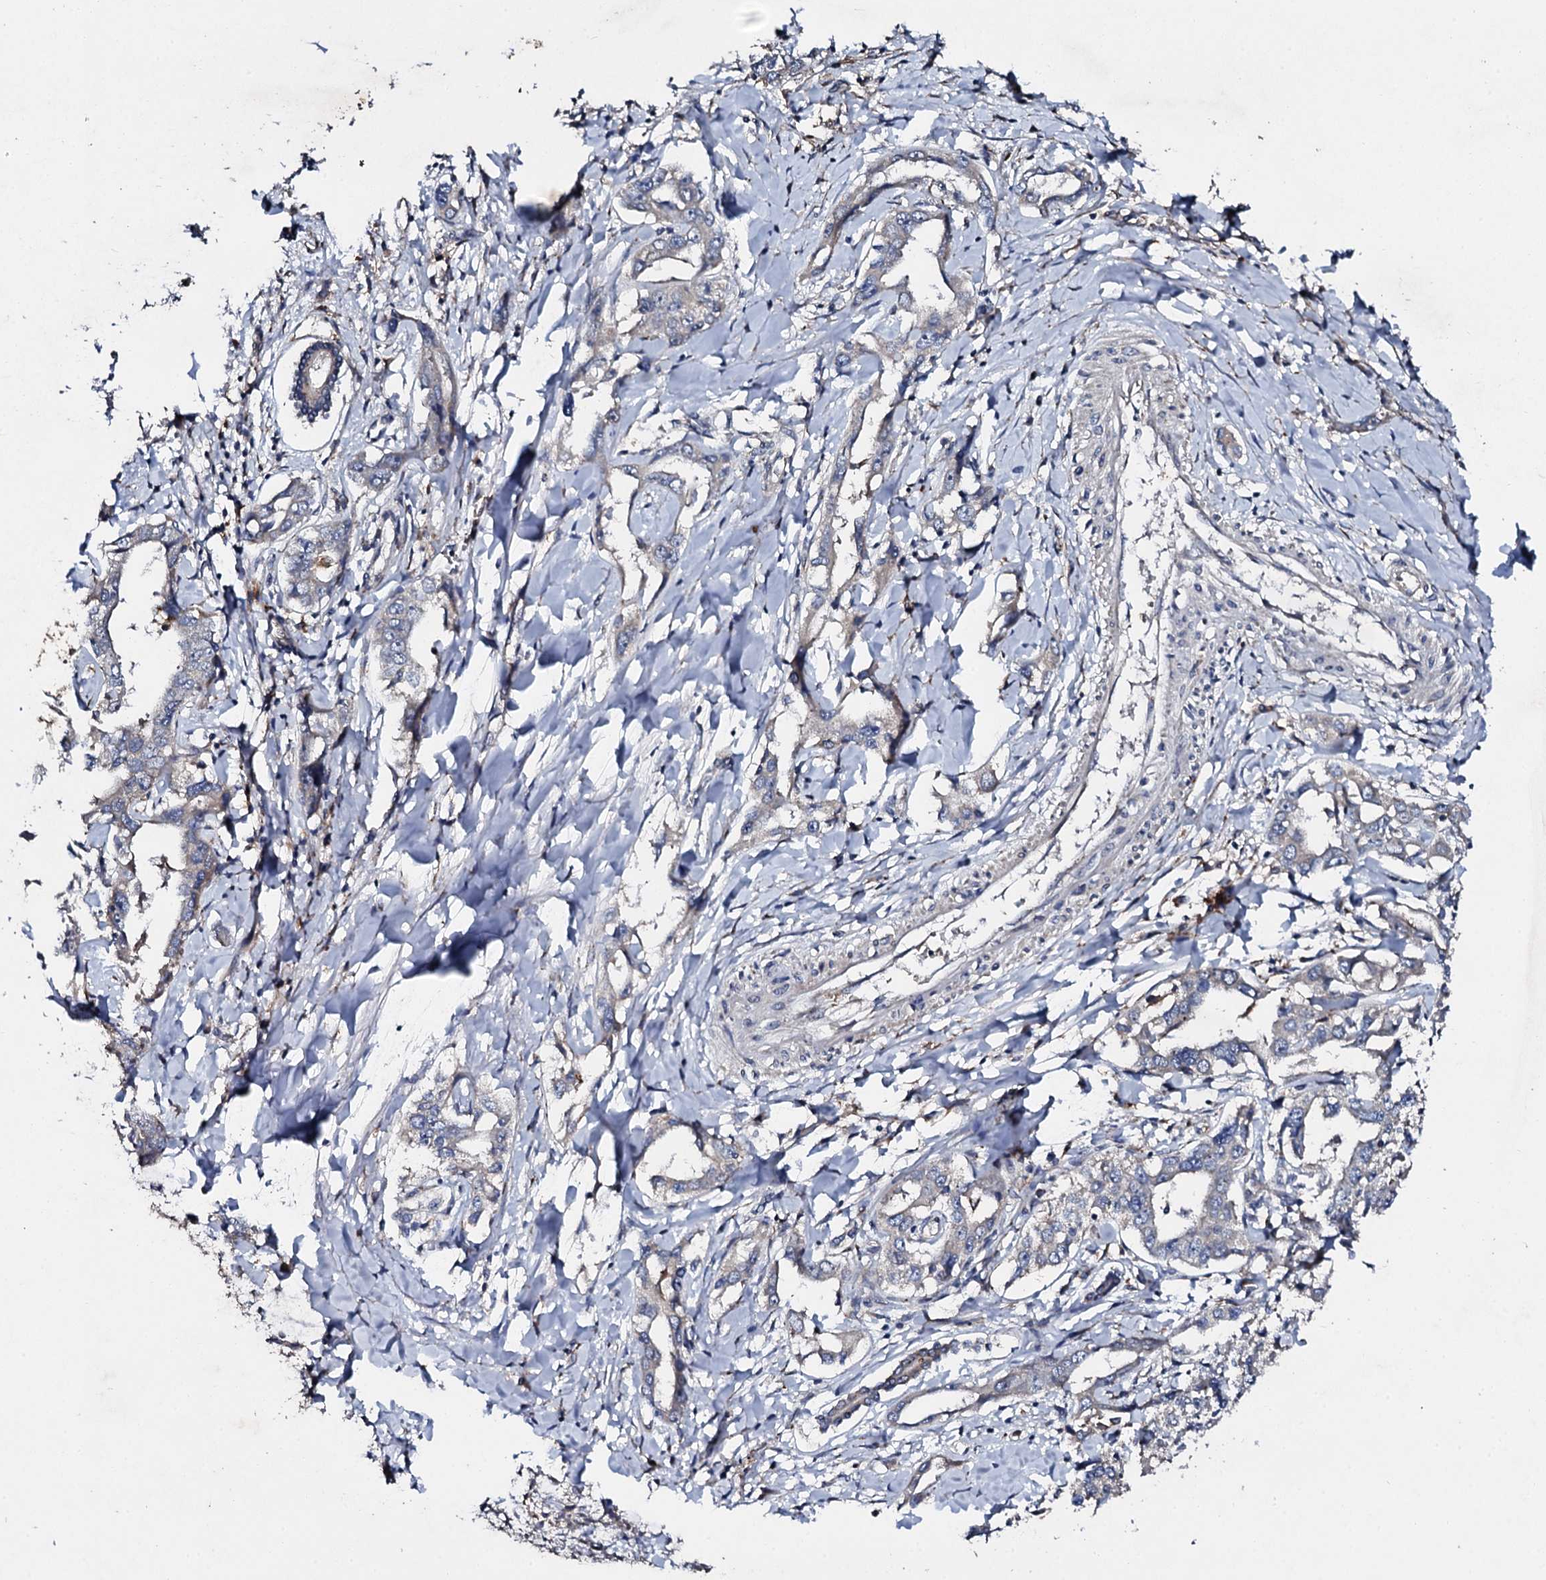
{"staining": {"intensity": "negative", "quantity": "none", "location": "none"}, "tissue": "liver cancer", "cell_type": "Tumor cells", "image_type": "cancer", "snomed": [{"axis": "morphology", "description": "Cholangiocarcinoma"}, {"axis": "topography", "description": "Liver"}], "caption": "This is a micrograph of immunohistochemistry (IHC) staining of liver cancer (cholangiocarcinoma), which shows no positivity in tumor cells.", "gene": "LRRC28", "patient": {"sex": "male", "age": 59}}